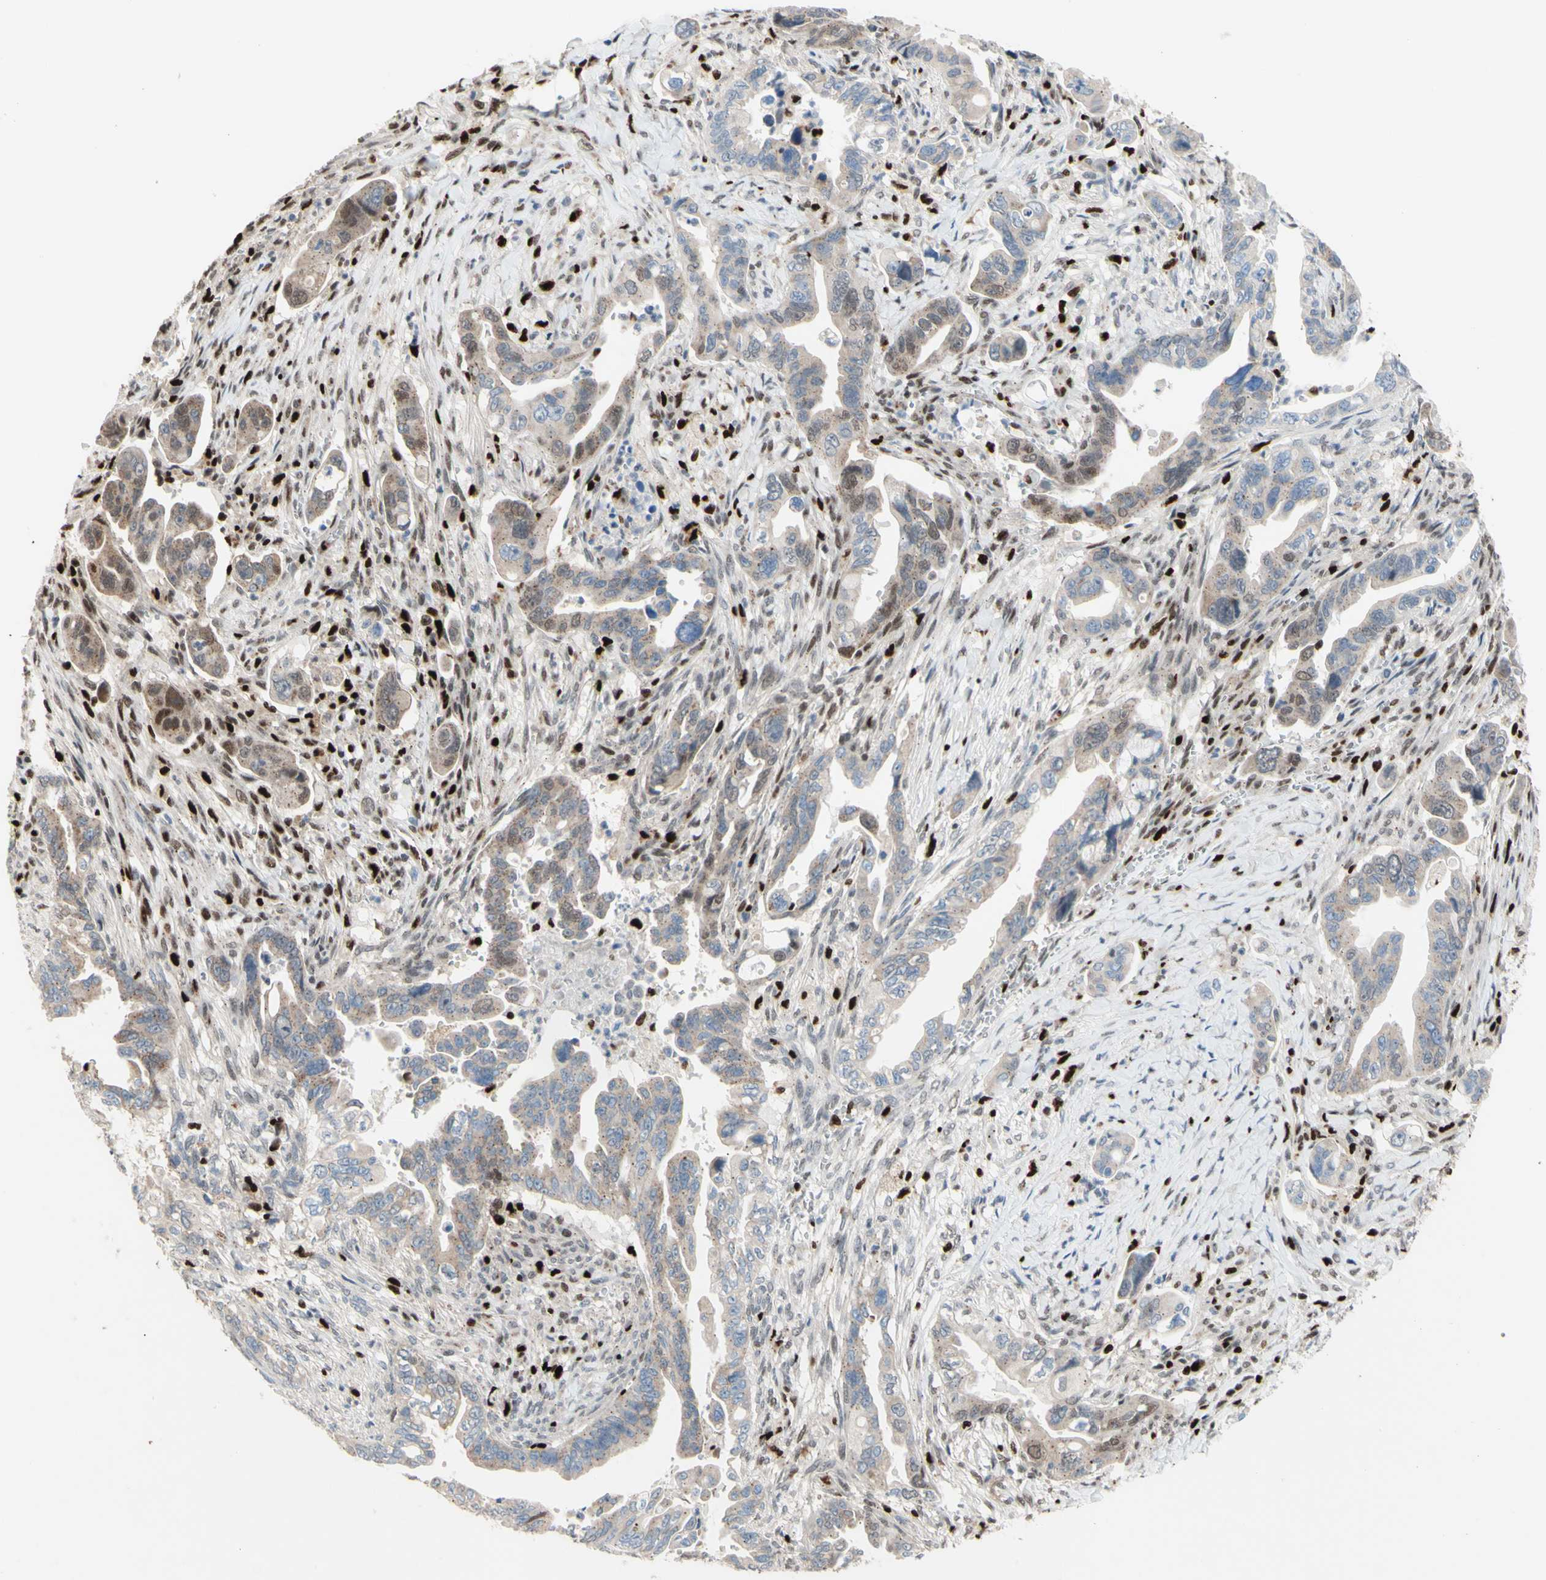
{"staining": {"intensity": "weak", "quantity": ">75%", "location": "cytoplasmic/membranous"}, "tissue": "pancreatic cancer", "cell_type": "Tumor cells", "image_type": "cancer", "snomed": [{"axis": "morphology", "description": "Adenocarcinoma, NOS"}, {"axis": "topography", "description": "Pancreas"}], "caption": "This is an image of immunohistochemistry (IHC) staining of pancreatic adenocarcinoma, which shows weak expression in the cytoplasmic/membranous of tumor cells.", "gene": "EED", "patient": {"sex": "male", "age": 70}}